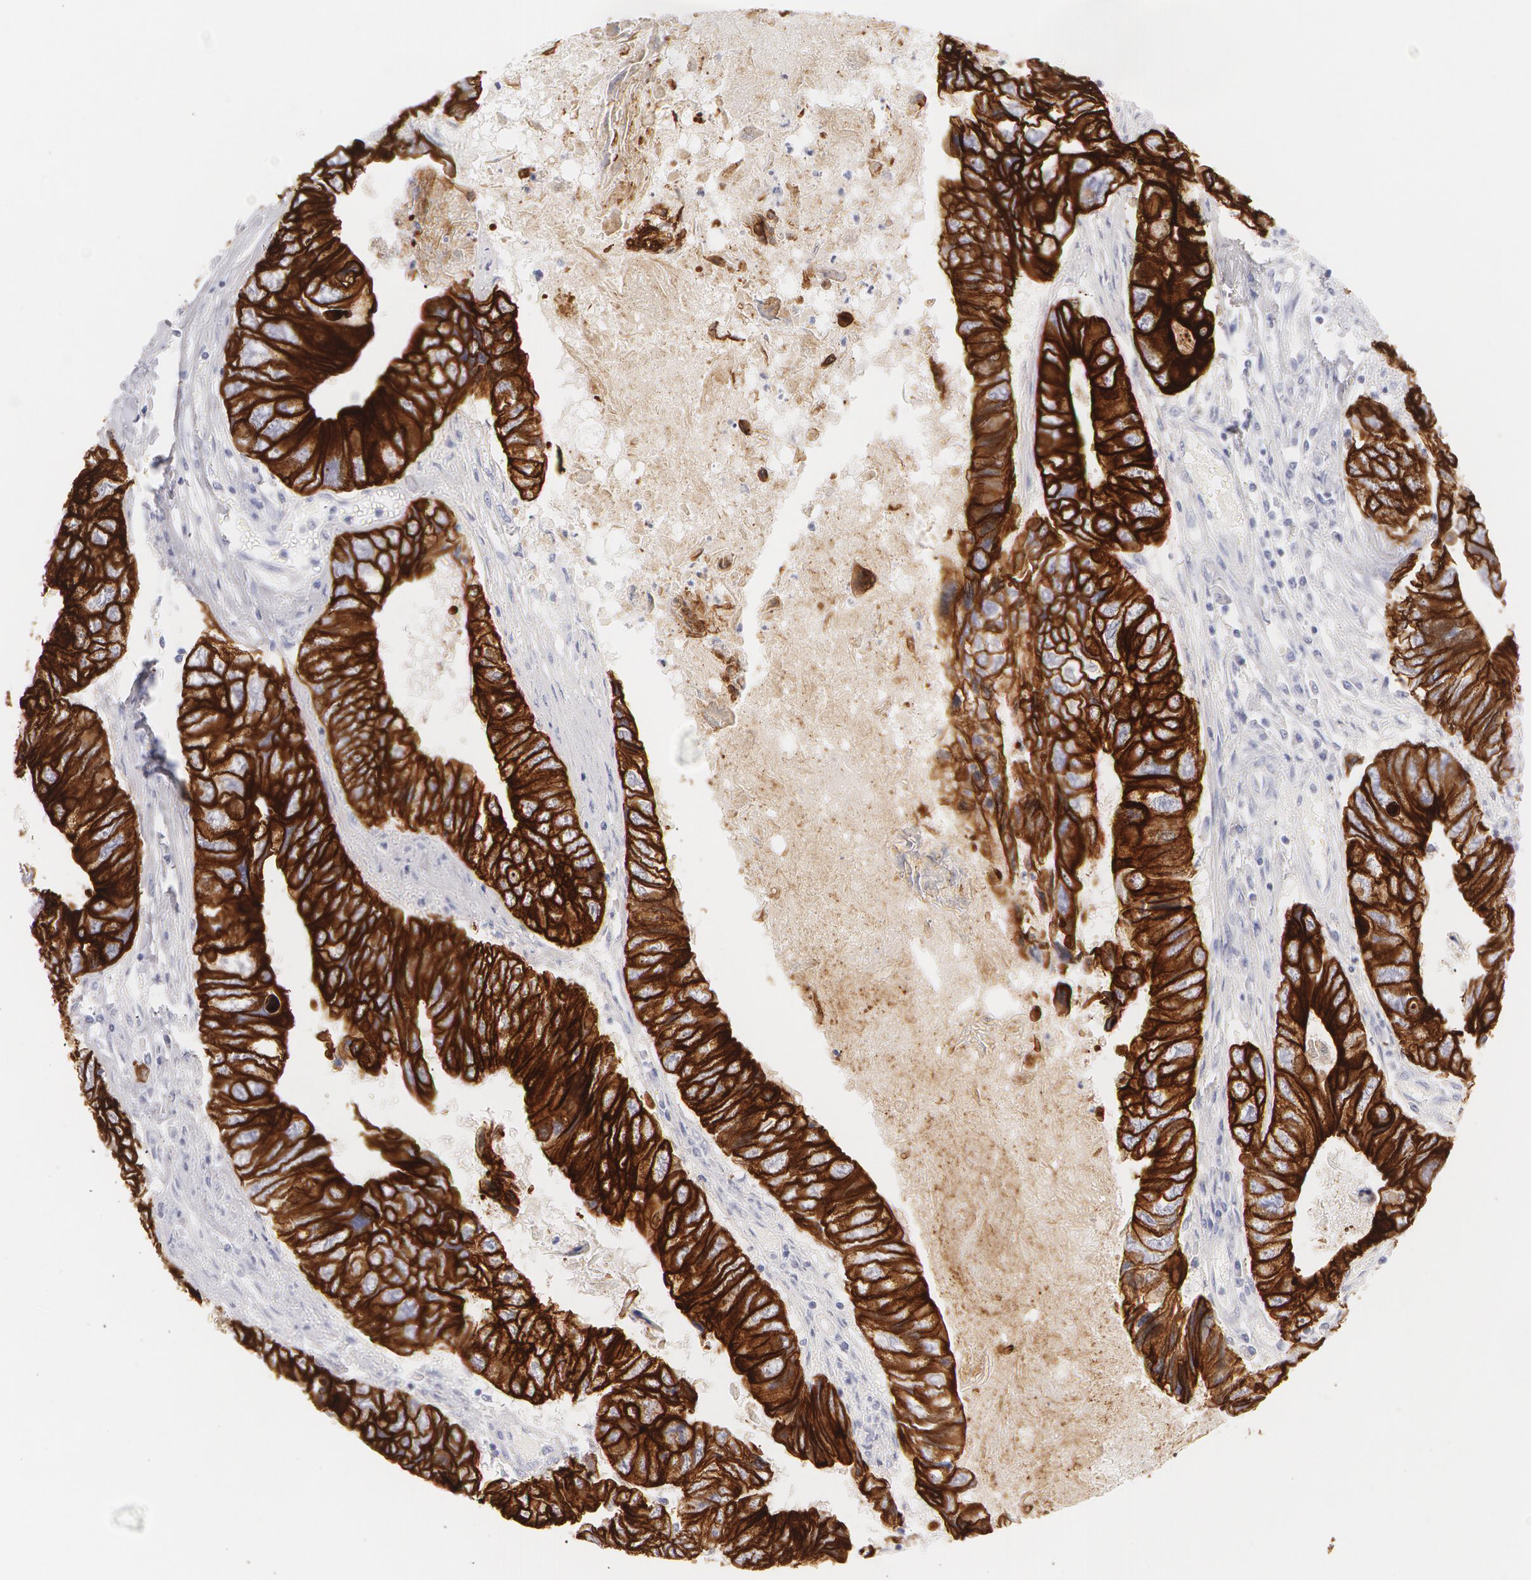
{"staining": {"intensity": "strong", "quantity": ">75%", "location": "cytoplasmic/membranous"}, "tissue": "colorectal cancer", "cell_type": "Tumor cells", "image_type": "cancer", "snomed": [{"axis": "morphology", "description": "Adenocarcinoma, NOS"}, {"axis": "topography", "description": "Rectum"}], "caption": "This is an image of IHC staining of colorectal cancer (adenocarcinoma), which shows strong staining in the cytoplasmic/membranous of tumor cells.", "gene": "KRT8", "patient": {"sex": "female", "age": 82}}